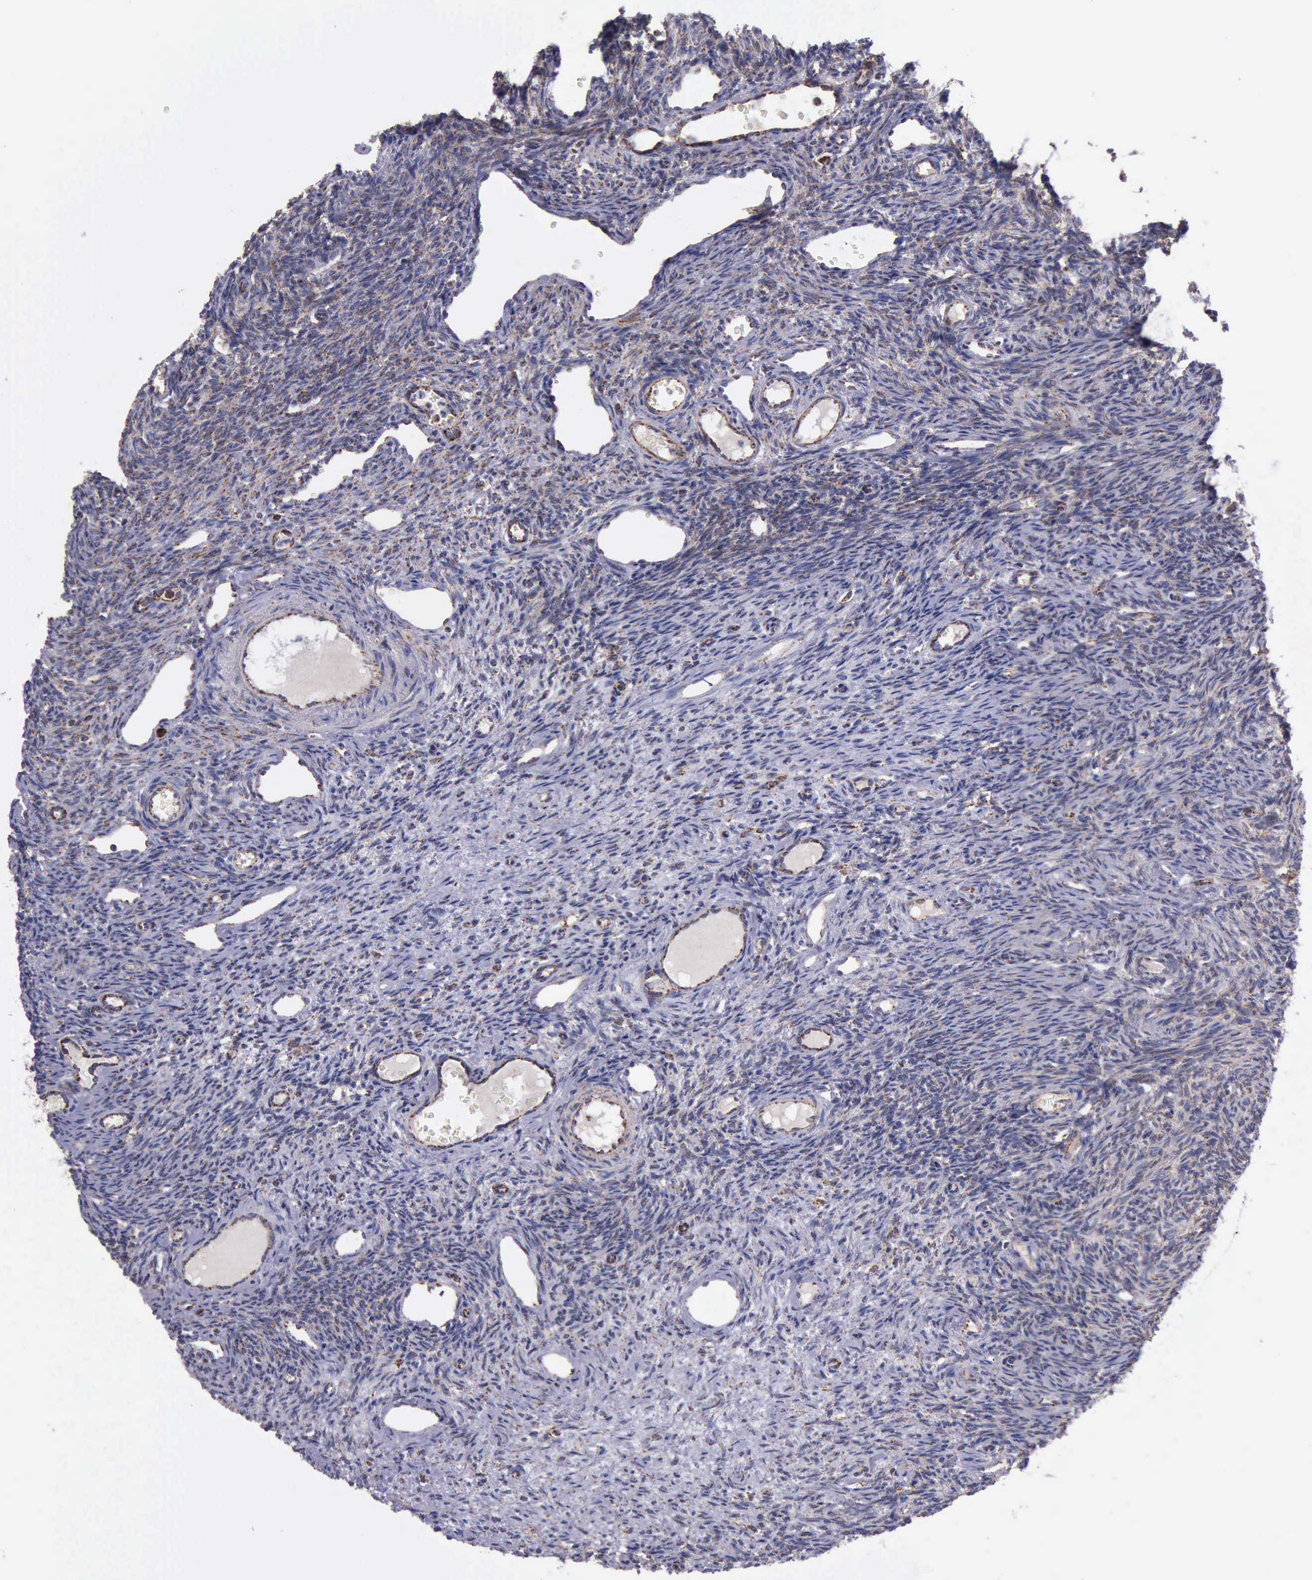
{"staining": {"intensity": "moderate", "quantity": ">75%", "location": "cytoplasmic/membranous"}, "tissue": "ovary", "cell_type": "Follicle cells", "image_type": "normal", "snomed": [{"axis": "morphology", "description": "Normal tissue, NOS"}, {"axis": "topography", "description": "Ovary"}], "caption": "Immunohistochemistry histopathology image of unremarkable ovary: ovary stained using immunohistochemistry (IHC) exhibits medium levels of moderate protein expression localized specifically in the cytoplasmic/membranous of follicle cells, appearing as a cytoplasmic/membranous brown color.", "gene": "TXN2", "patient": {"sex": "female", "age": 33}}